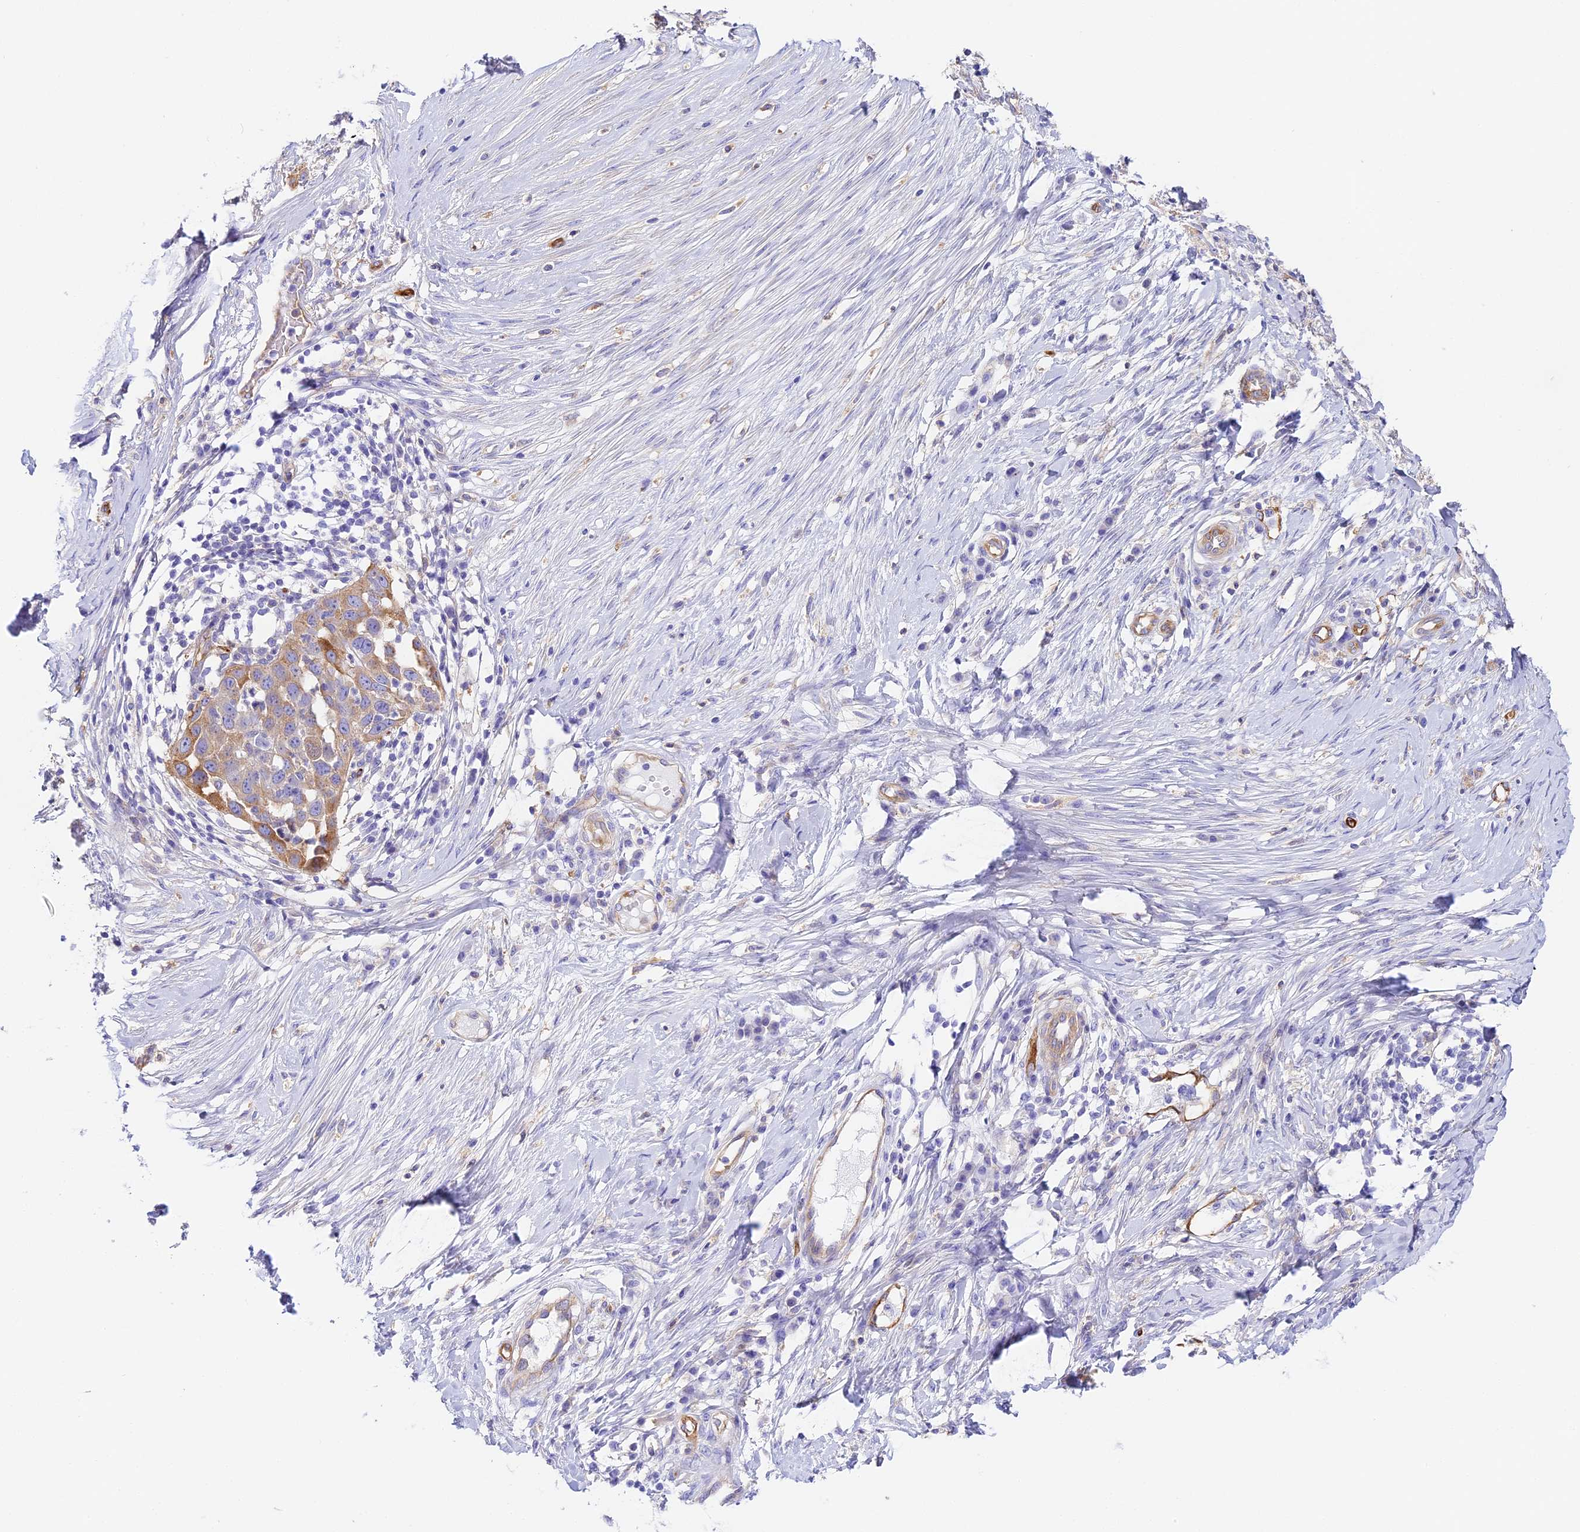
{"staining": {"intensity": "moderate", "quantity": "25%-75%", "location": "cytoplasmic/membranous"}, "tissue": "skin cancer", "cell_type": "Tumor cells", "image_type": "cancer", "snomed": [{"axis": "morphology", "description": "Squamous cell carcinoma, NOS"}, {"axis": "topography", "description": "Skin"}], "caption": "This is an image of immunohistochemistry (IHC) staining of skin cancer (squamous cell carcinoma), which shows moderate positivity in the cytoplasmic/membranous of tumor cells.", "gene": "HOMER3", "patient": {"sex": "female", "age": 44}}